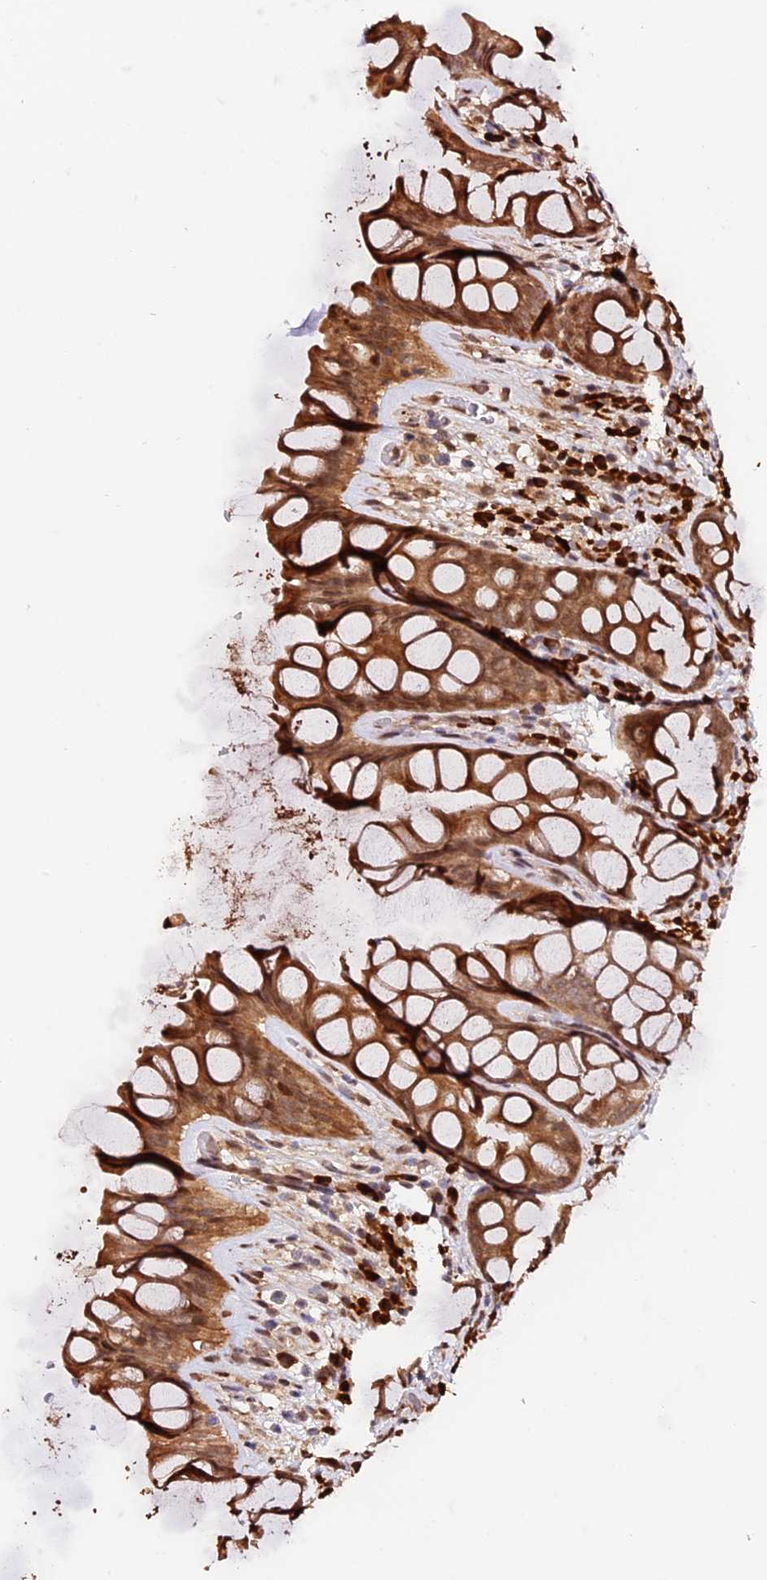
{"staining": {"intensity": "moderate", "quantity": ">75%", "location": "cytoplasmic/membranous"}, "tissue": "rectum", "cell_type": "Glandular cells", "image_type": "normal", "snomed": [{"axis": "morphology", "description": "Normal tissue, NOS"}, {"axis": "topography", "description": "Rectum"}], "caption": "Benign rectum demonstrates moderate cytoplasmic/membranous expression in about >75% of glandular cells, visualized by immunohistochemistry.", "gene": "HERPUD1", "patient": {"sex": "male", "age": 74}}